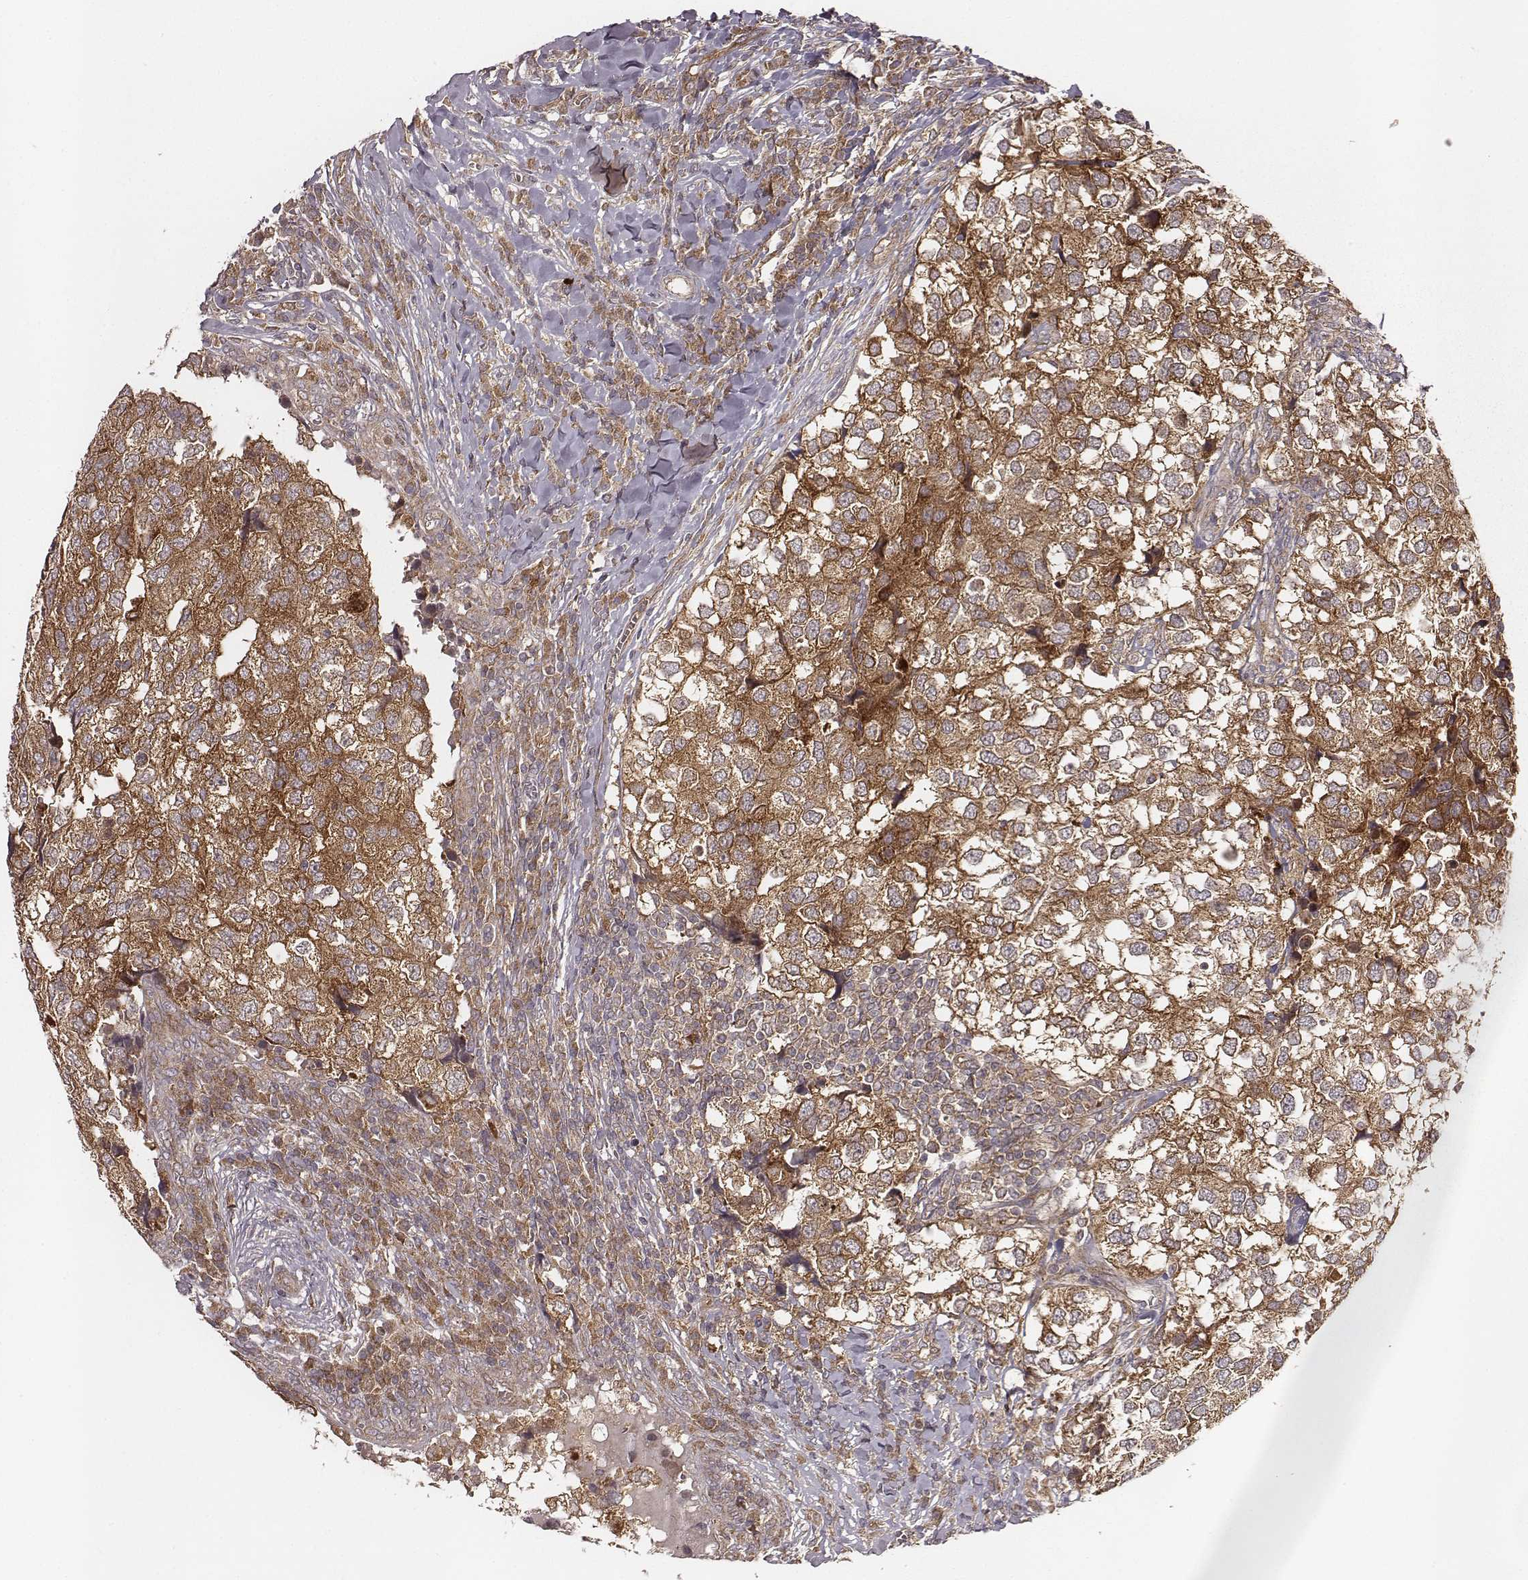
{"staining": {"intensity": "moderate", "quantity": ">75%", "location": "cytoplasmic/membranous"}, "tissue": "breast cancer", "cell_type": "Tumor cells", "image_type": "cancer", "snomed": [{"axis": "morphology", "description": "Duct carcinoma"}, {"axis": "topography", "description": "Breast"}], "caption": "IHC image of invasive ductal carcinoma (breast) stained for a protein (brown), which reveals medium levels of moderate cytoplasmic/membranous positivity in about >75% of tumor cells.", "gene": "VPS26A", "patient": {"sex": "female", "age": 30}}